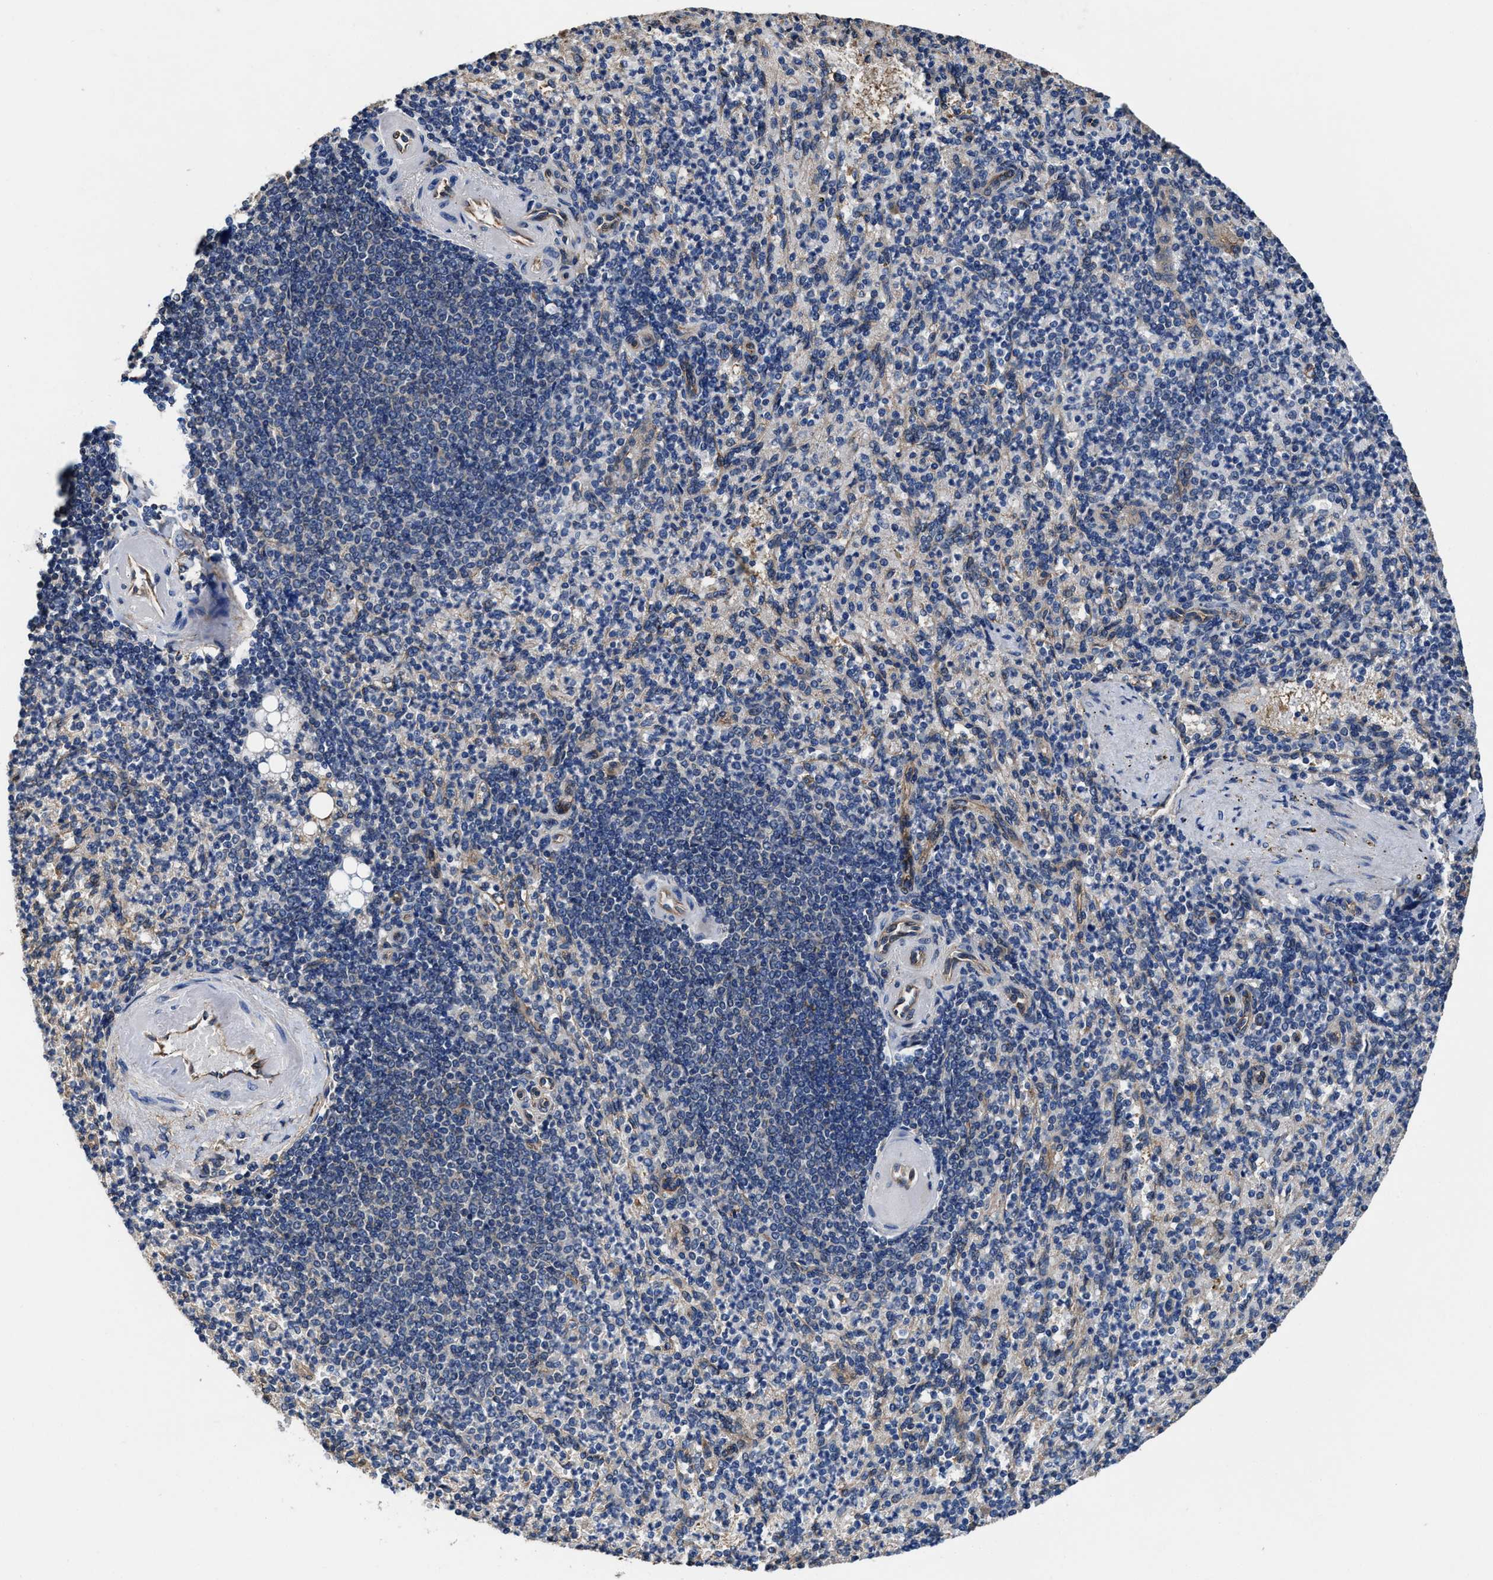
{"staining": {"intensity": "weak", "quantity": "<25%", "location": "cytoplasmic/membranous"}, "tissue": "spleen", "cell_type": "Cells in red pulp", "image_type": "normal", "snomed": [{"axis": "morphology", "description": "Normal tissue, NOS"}, {"axis": "topography", "description": "Spleen"}], "caption": "Cells in red pulp show no significant staining in normal spleen. (Stains: DAB (3,3'-diaminobenzidine) IHC with hematoxylin counter stain, Microscopy: brightfield microscopy at high magnification).", "gene": "IDNK", "patient": {"sex": "female", "age": 74}}